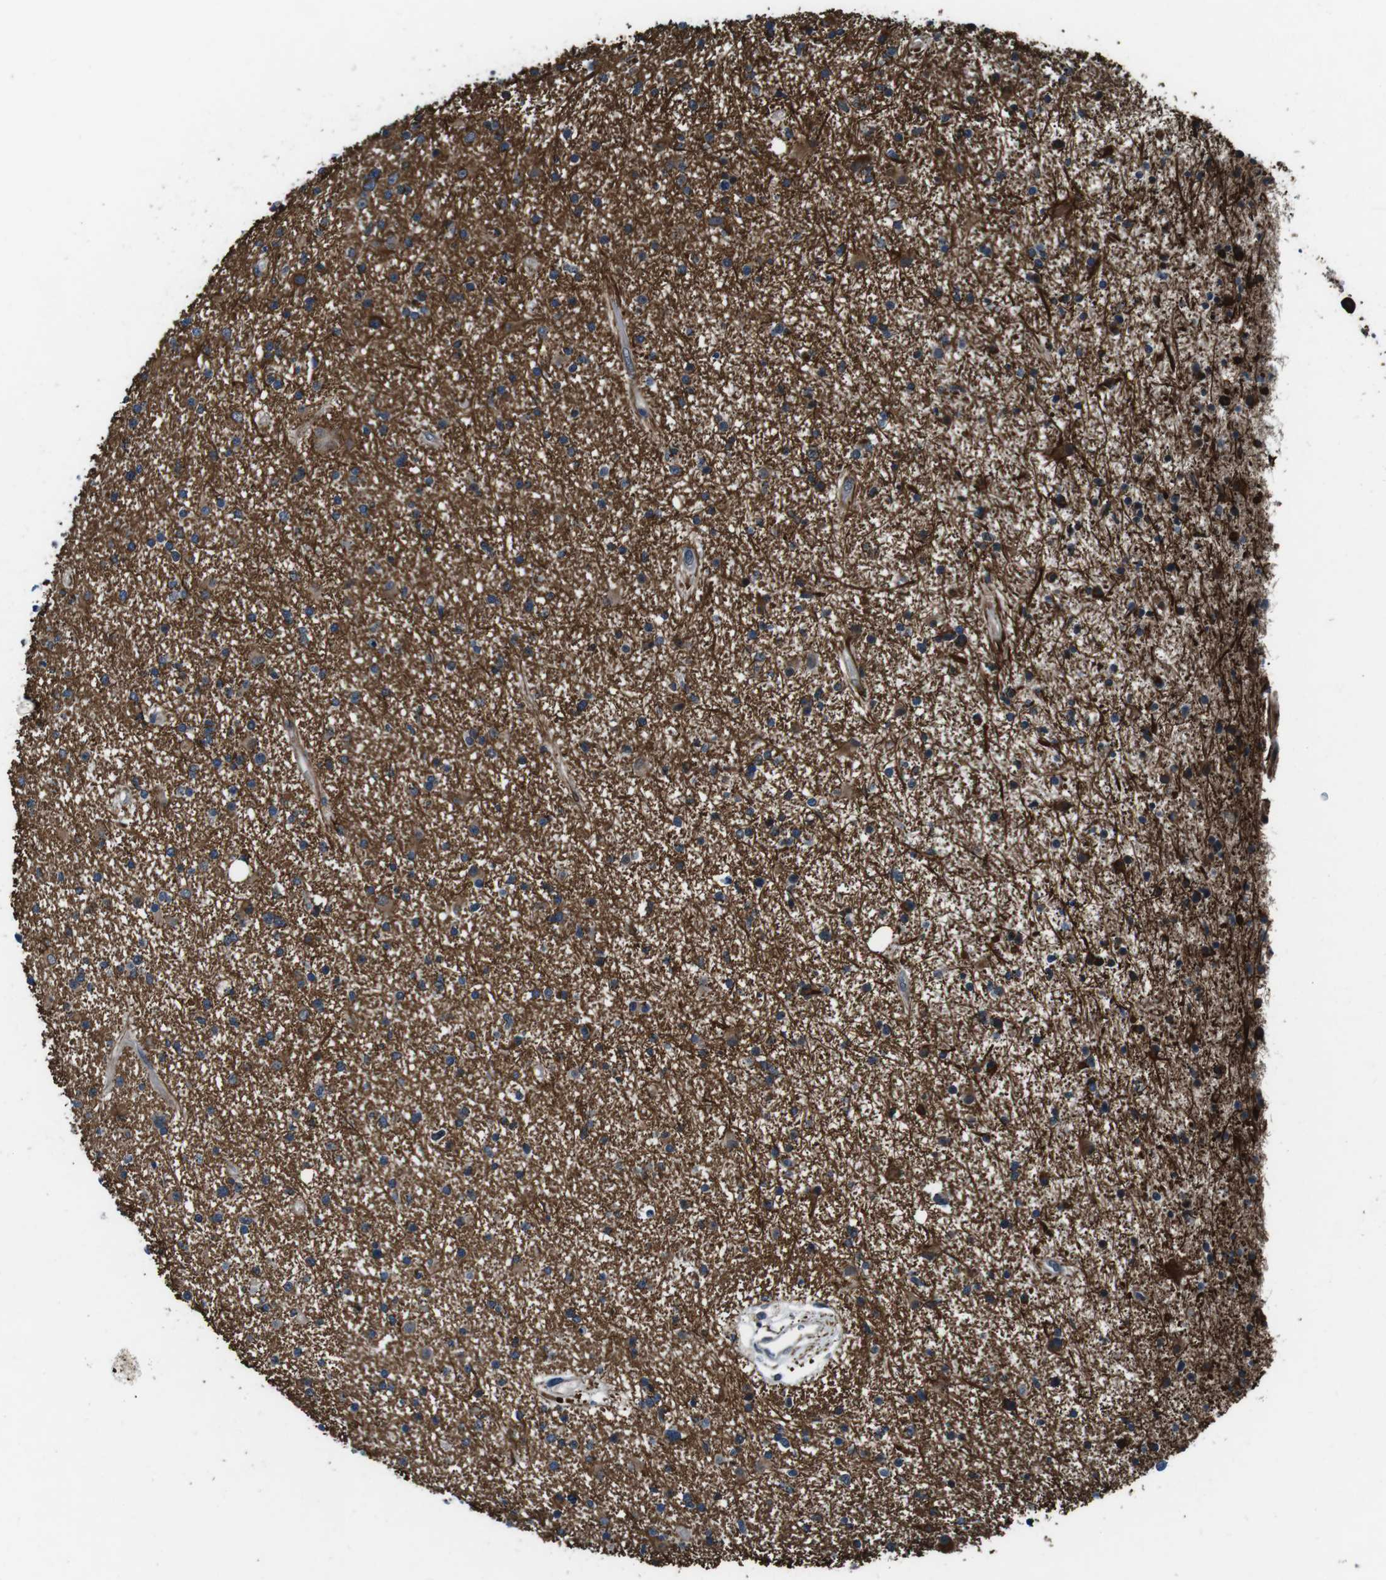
{"staining": {"intensity": "strong", "quantity": ">75%", "location": "cytoplasmic/membranous"}, "tissue": "glioma", "cell_type": "Tumor cells", "image_type": "cancer", "snomed": [{"axis": "morphology", "description": "Glioma, malignant, High grade"}, {"axis": "topography", "description": "Brain"}], "caption": "Immunohistochemical staining of human glioma displays high levels of strong cytoplasmic/membranous staining in approximately >75% of tumor cells. The protein is stained brown, and the nuclei are stained in blue (DAB IHC with brightfield microscopy, high magnification).", "gene": "LRRC49", "patient": {"sex": "male", "age": 33}}